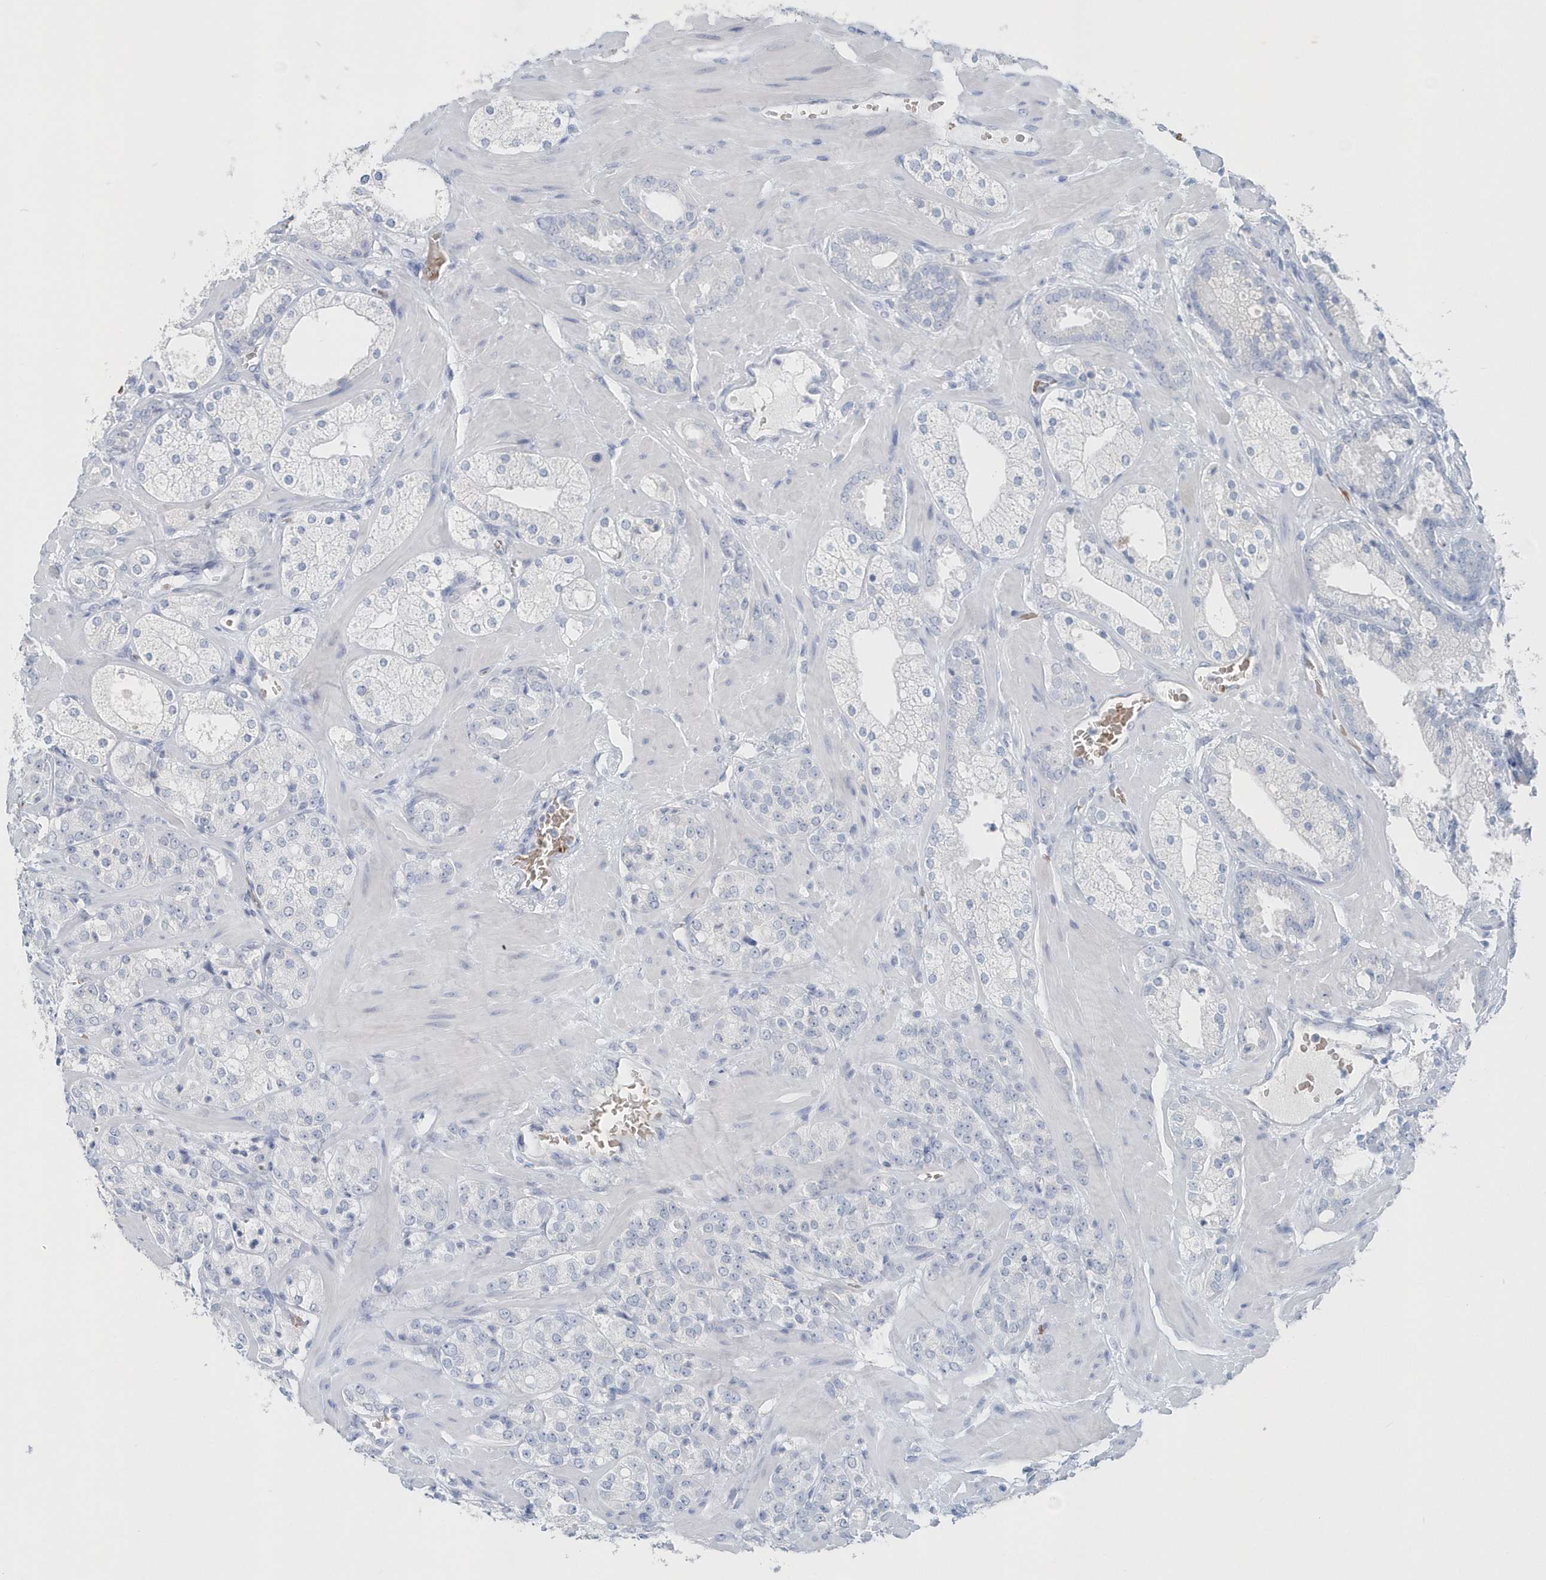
{"staining": {"intensity": "negative", "quantity": "none", "location": "none"}, "tissue": "prostate cancer", "cell_type": "Tumor cells", "image_type": "cancer", "snomed": [{"axis": "morphology", "description": "Adenocarcinoma, High grade"}, {"axis": "topography", "description": "Prostate"}], "caption": "The immunohistochemistry (IHC) image has no significant expression in tumor cells of high-grade adenocarcinoma (prostate) tissue.", "gene": "HBA2", "patient": {"sex": "male", "age": 64}}